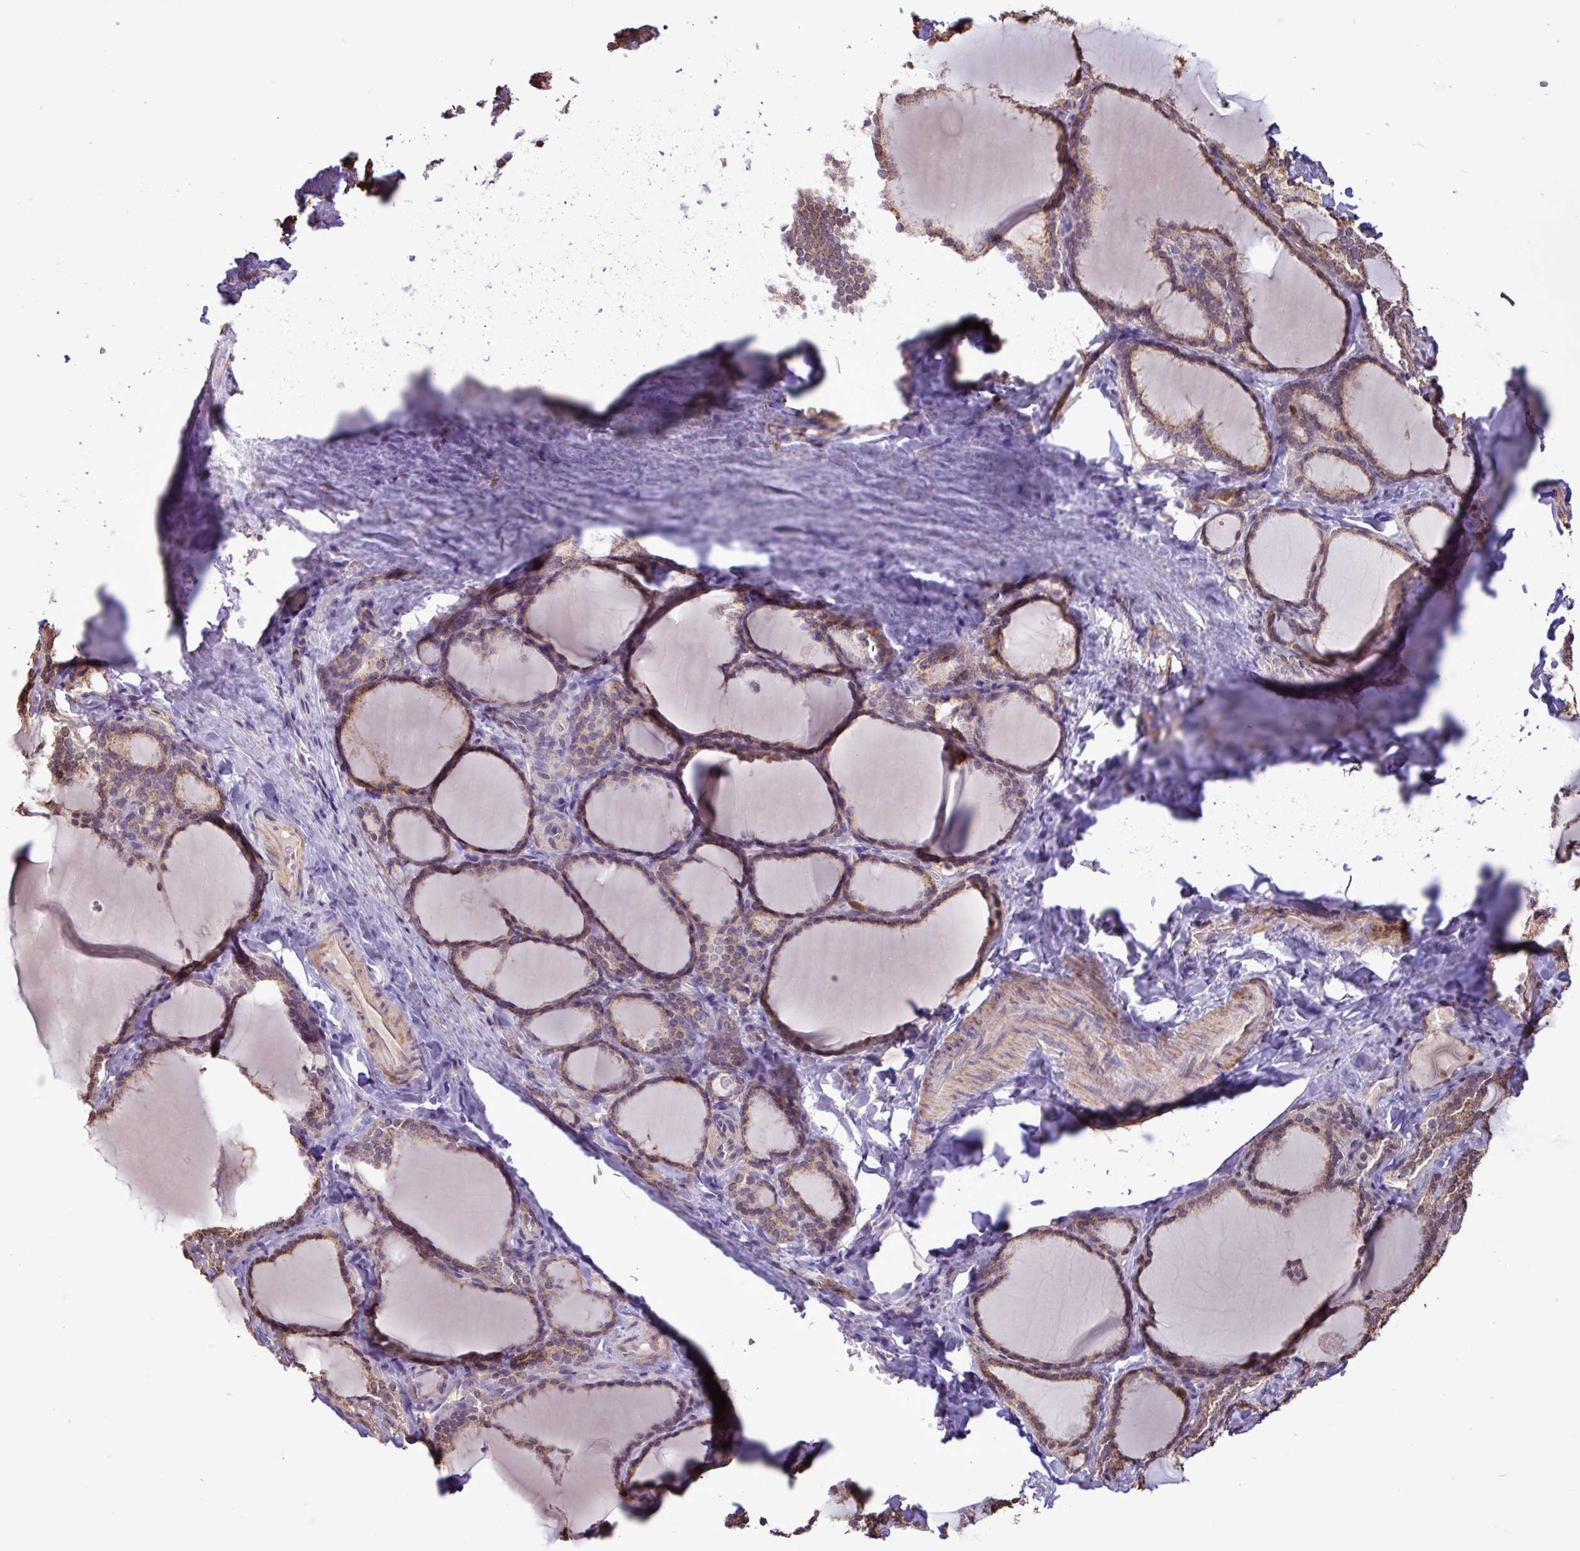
{"staining": {"intensity": "weak", "quantity": ">75%", "location": "cytoplasmic/membranous"}, "tissue": "thyroid gland", "cell_type": "Glandular cells", "image_type": "normal", "snomed": [{"axis": "morphology", "description": "Normal tissue, NOS"}, {"axis": "topography", "description": "Thyroid gland"}], "caption": "A micrograph of human thyroid gland stained for a protein exhibits weak cytoplasmic/membranous brown staining in glandular cells. The staining was performed using DAB (3,3'-diaminobenzidine), with brown indicating positive protein expression. Nuclei are stained blue with hematoxylin.", "gene": "CHST11", "patient": {"sex": "female", "age": 31}}